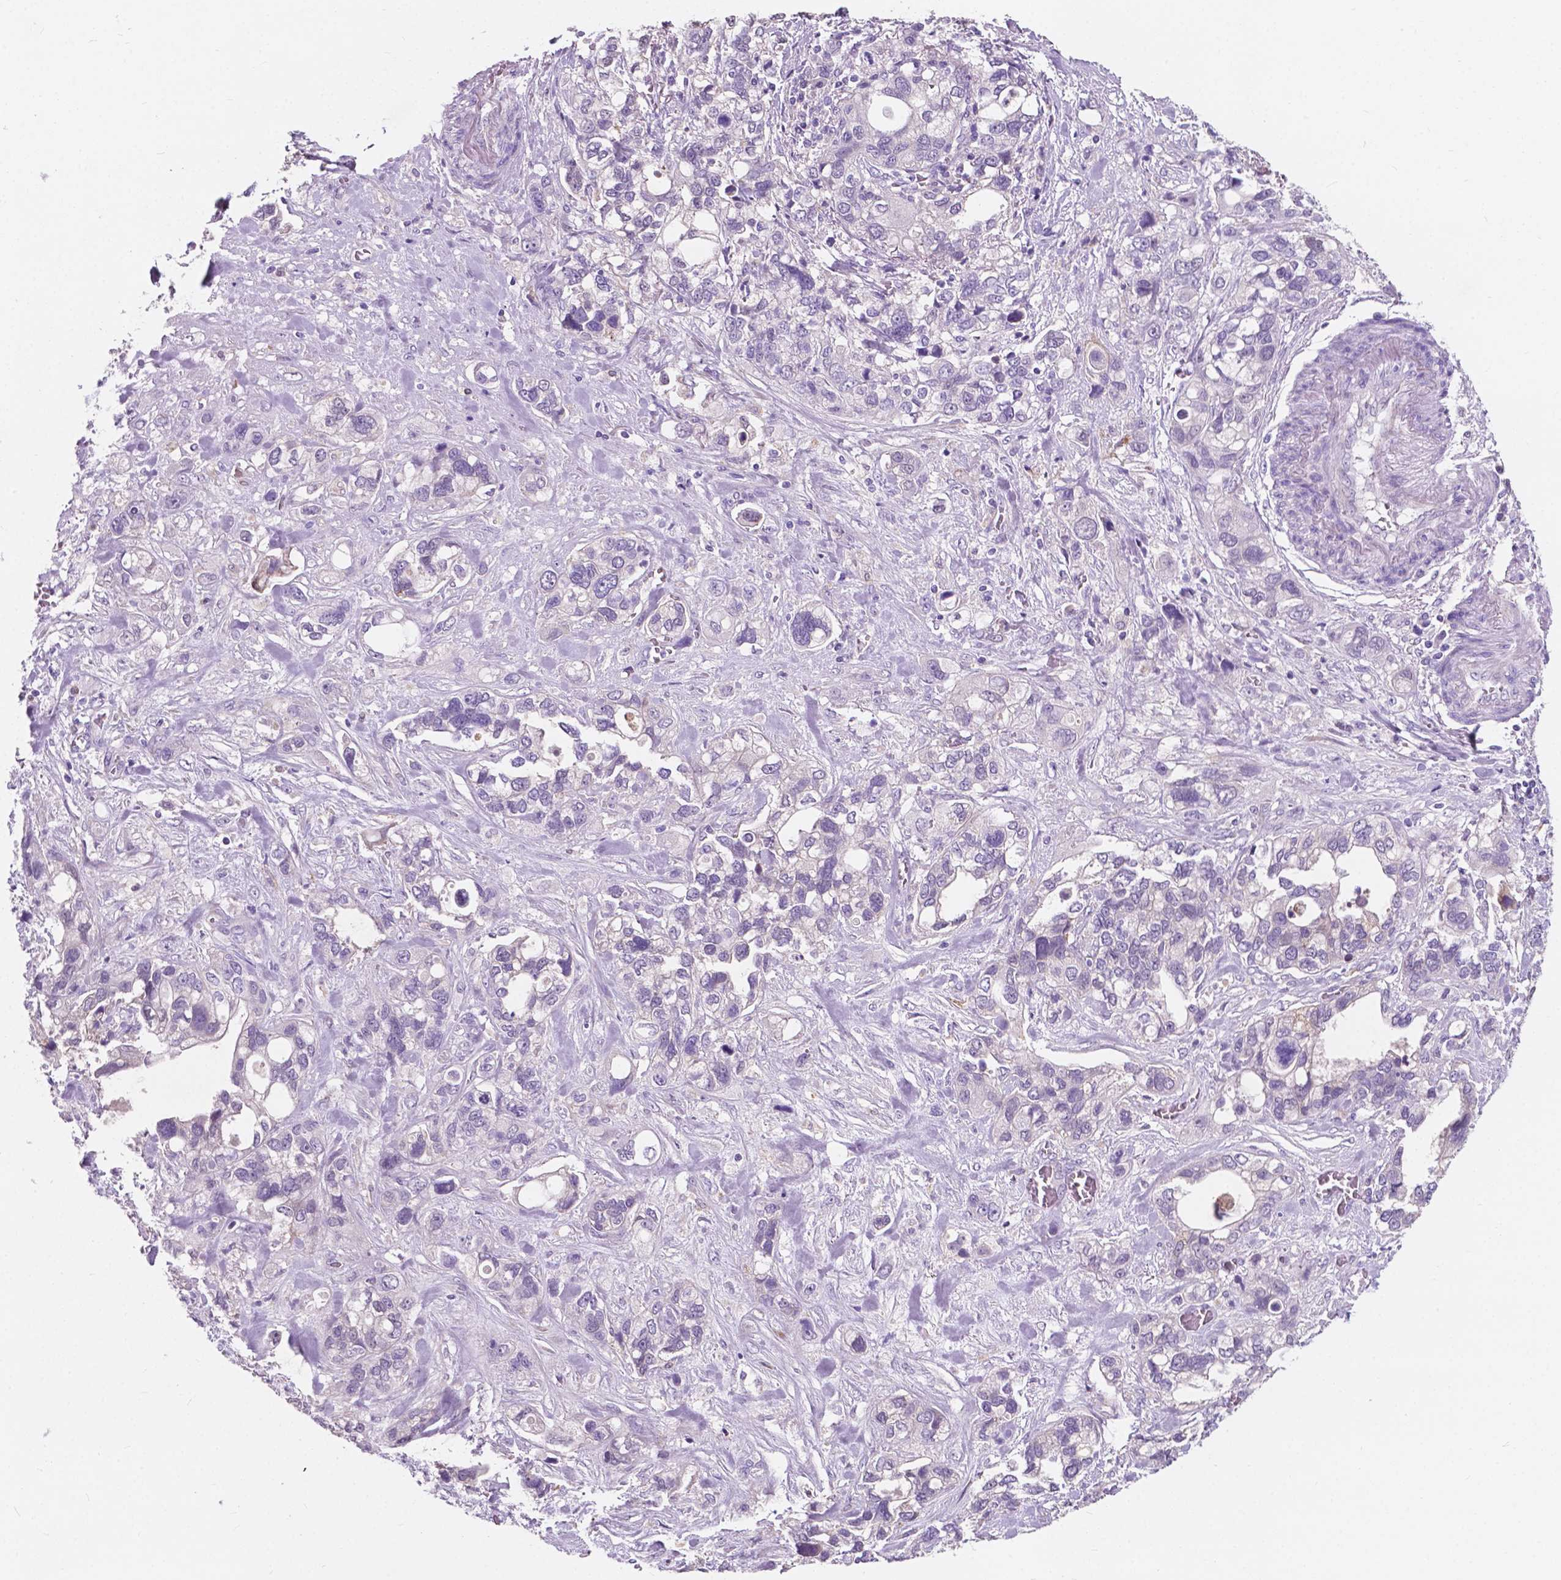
{"staining": {"intensity": "negative", "quantity": "none", "location": "none"}, "tissue": "stomach cancer", "cell_type": "Tumor cells", "image_type": "cancer", "snomed": [{"axis": "morphology", "description": "Adenocarcinoma, NOS"}, {"axis": "topography", "description": "Stomach, upper"}], "caption": "Immunohistochemistry of human stomach adenocarcinoma demonstrates no expression in tumor cells.", "gene": "IREB2", "patient": {"sex": "female", "age": 81}}